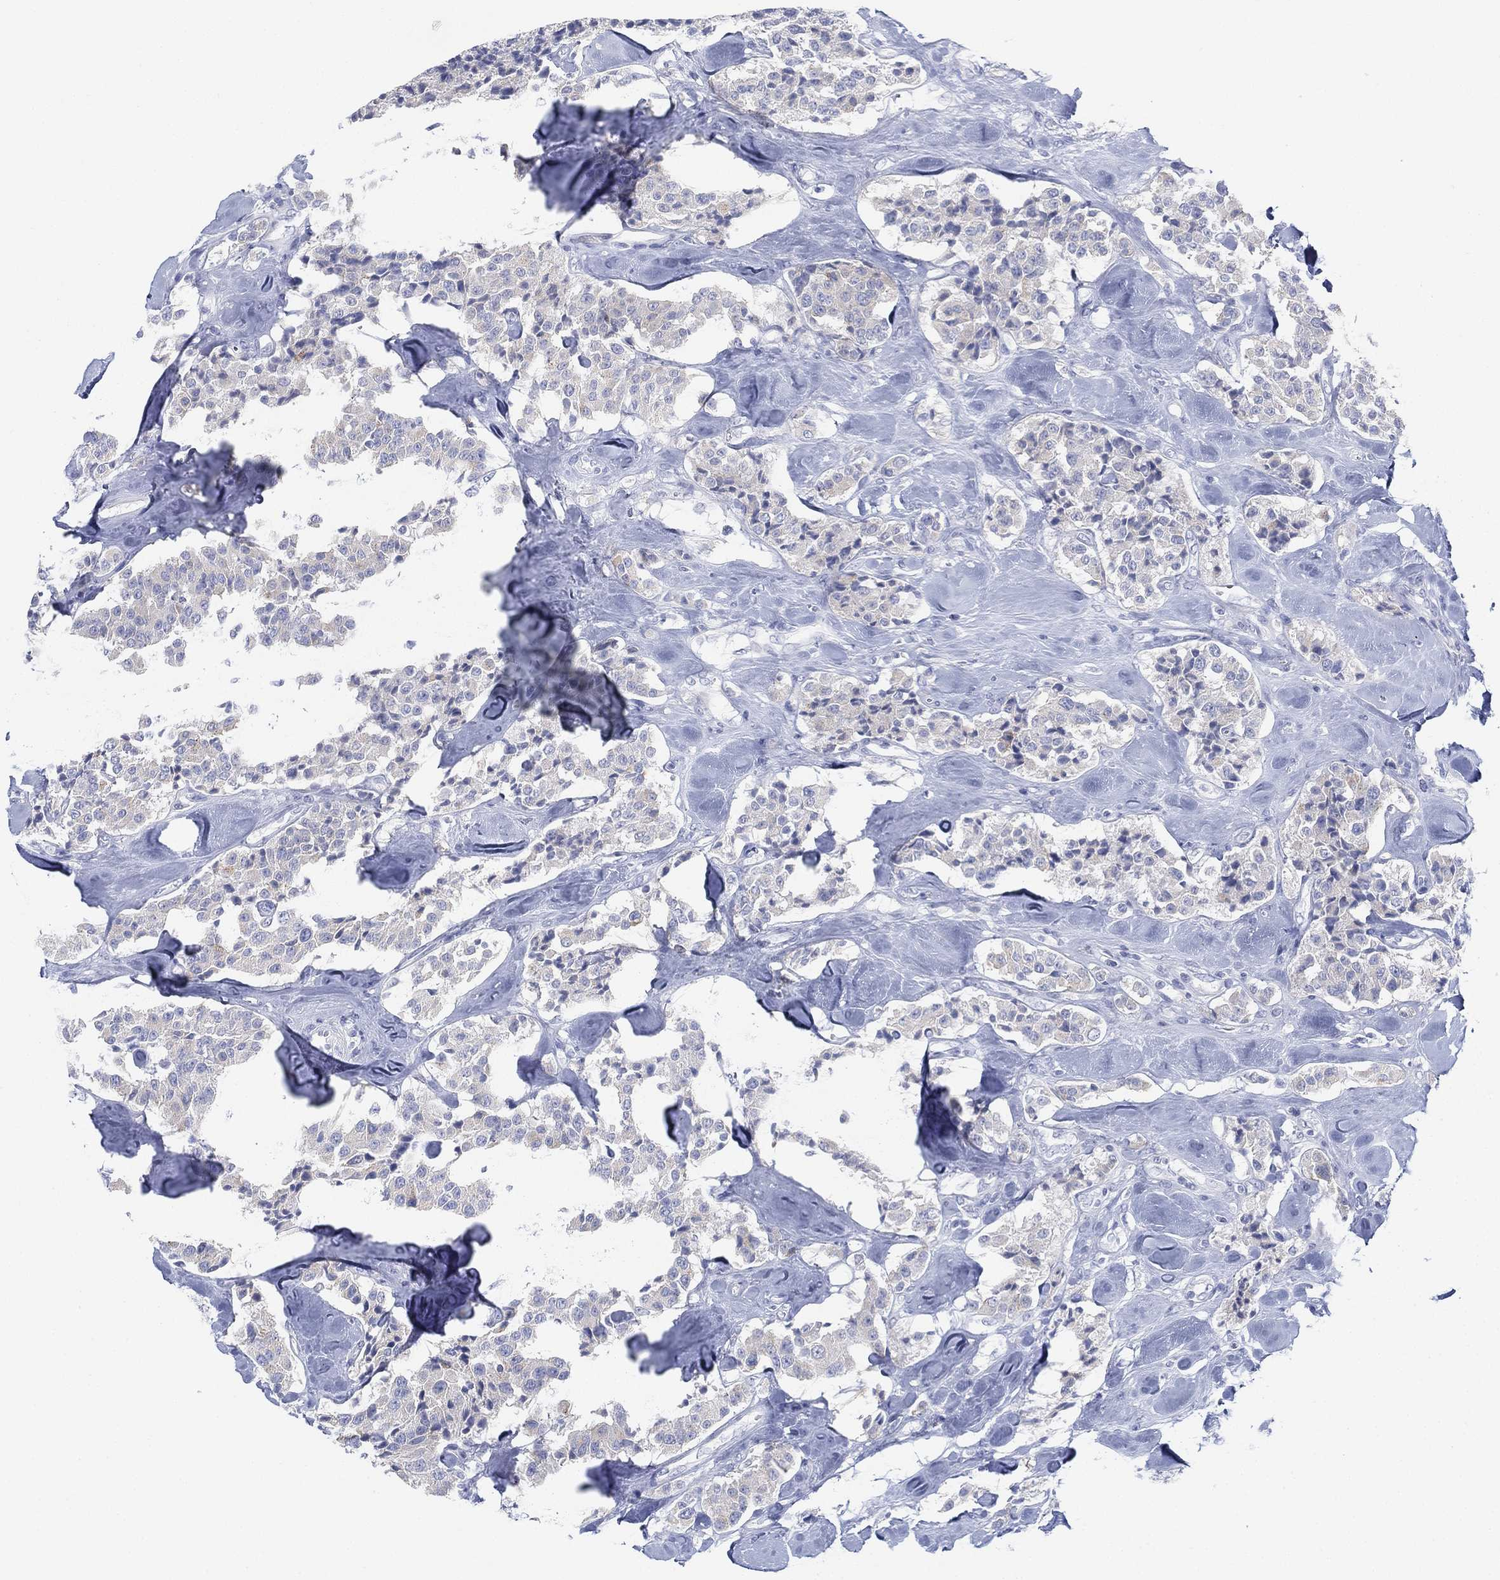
{"staining": {"intensity": "negative", "quantity": "none", "location": "none"}, "tissue": "carcinoid", "cell_type": "Tumor cells", "image_type": "cancer", "snomed": [{"axis": "morphology", "description": "Carcinoid, malignant, NOS"}, {"axis": "topography", "description": "Pancreas"}], "caption": "The IHC micrograph has no significant expression in tumor cells of carcinoid tissue.", "gene": "GCNA", "patient": {"sex": "male", "age": 41}}